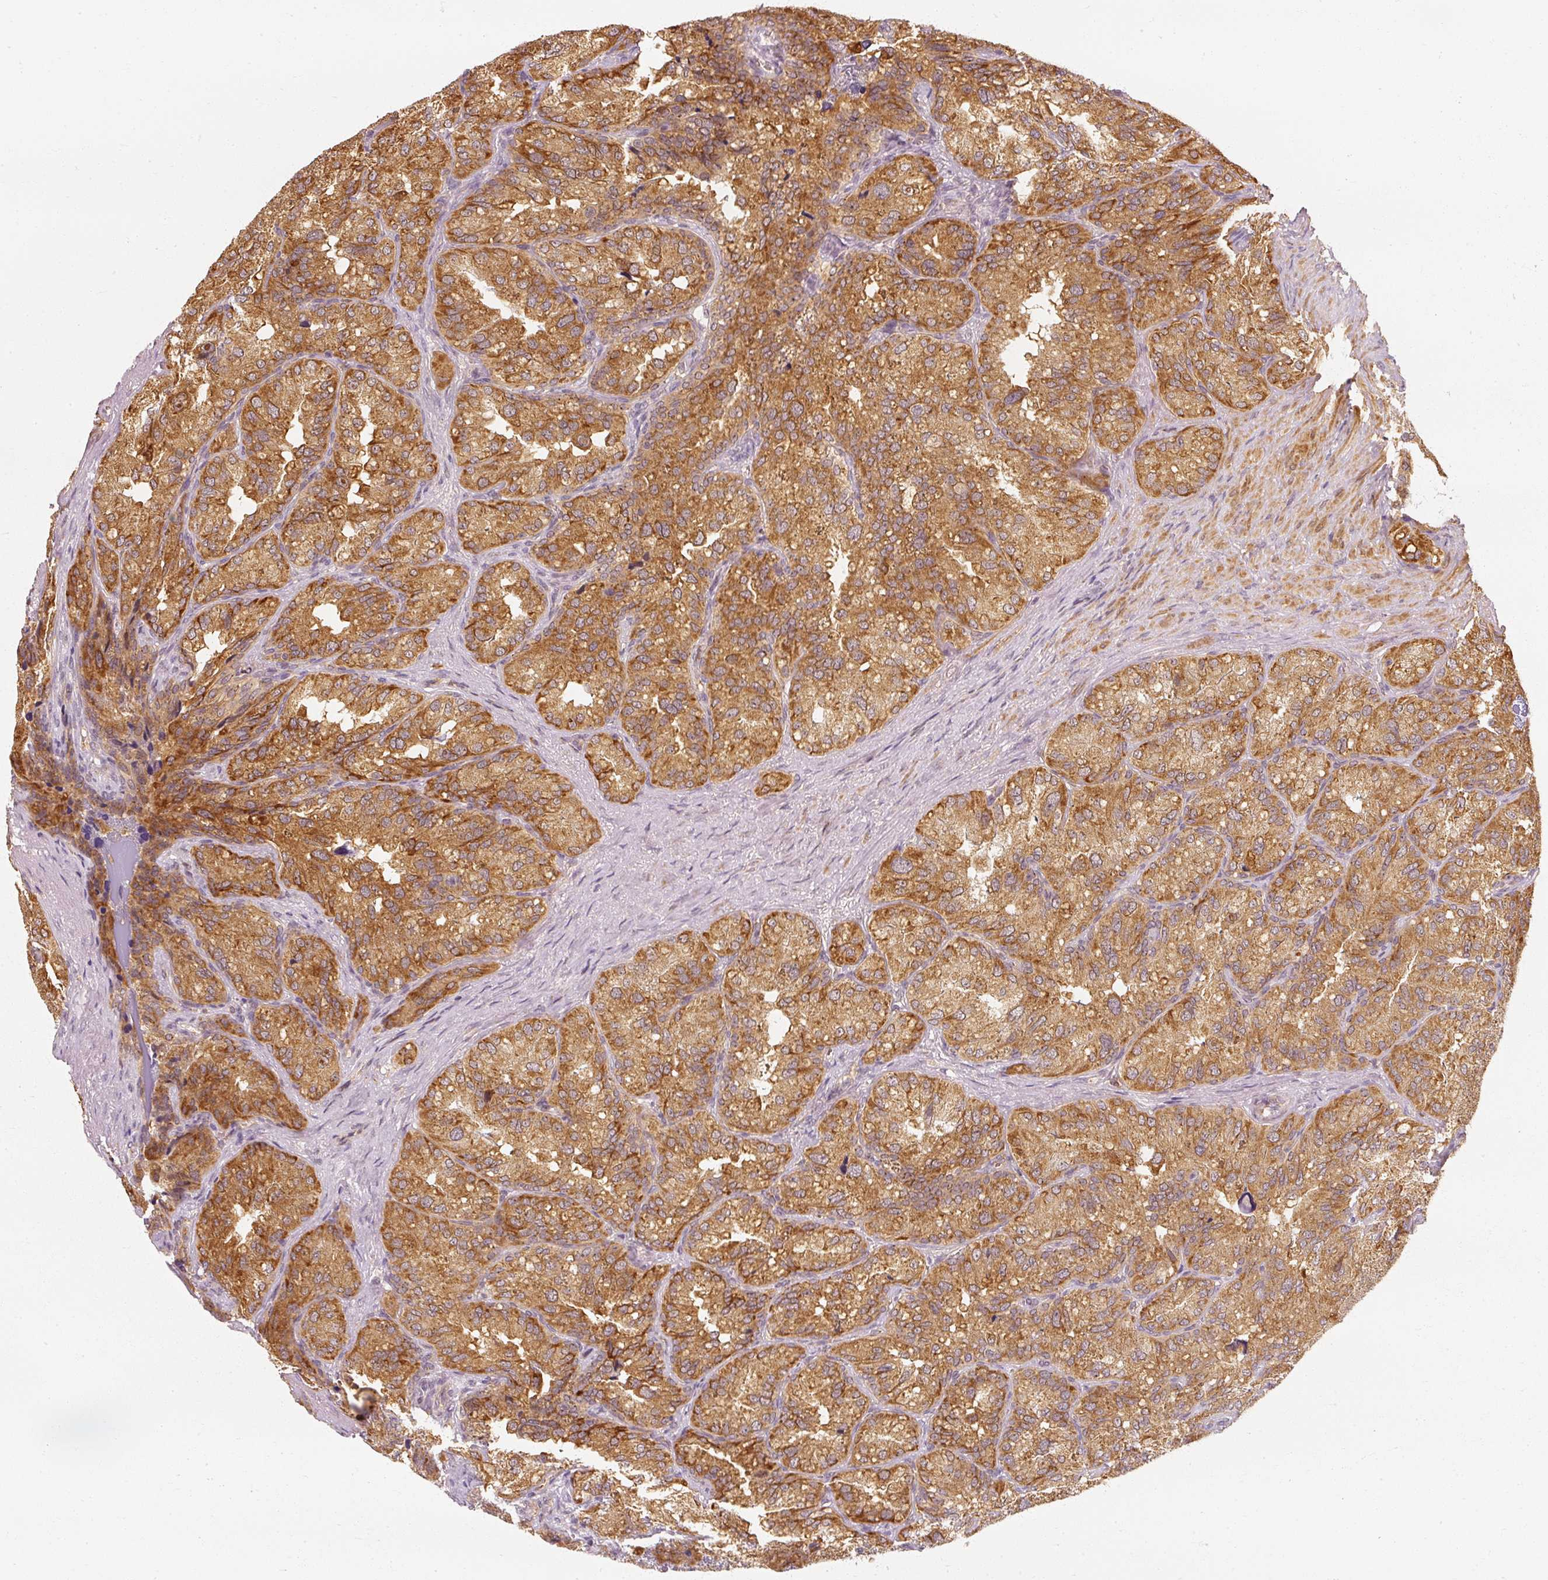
{"staining": {"intensity": "strong", "quantity": ">75%", "location": "cytoplasmic/membranous"}, "tissue": "seminal vesicle", "cell_type": "Glandular cells", "image_type": "normal", "snomed": [{"axis": "morphology", "description": "Normal tissue, NOS"}, {"axis": "topography", "description": "Seminal veicle"}], "caption": "IHC micrograph of normal seminal vesicle stained for a protein (brown), which demonstrates high levels of strong cytoplasmic/membranous positivity in approximately >75% of glandular cells.", "gene": "EEF1A1", "patient": {"sex": "male", "age": 69}}